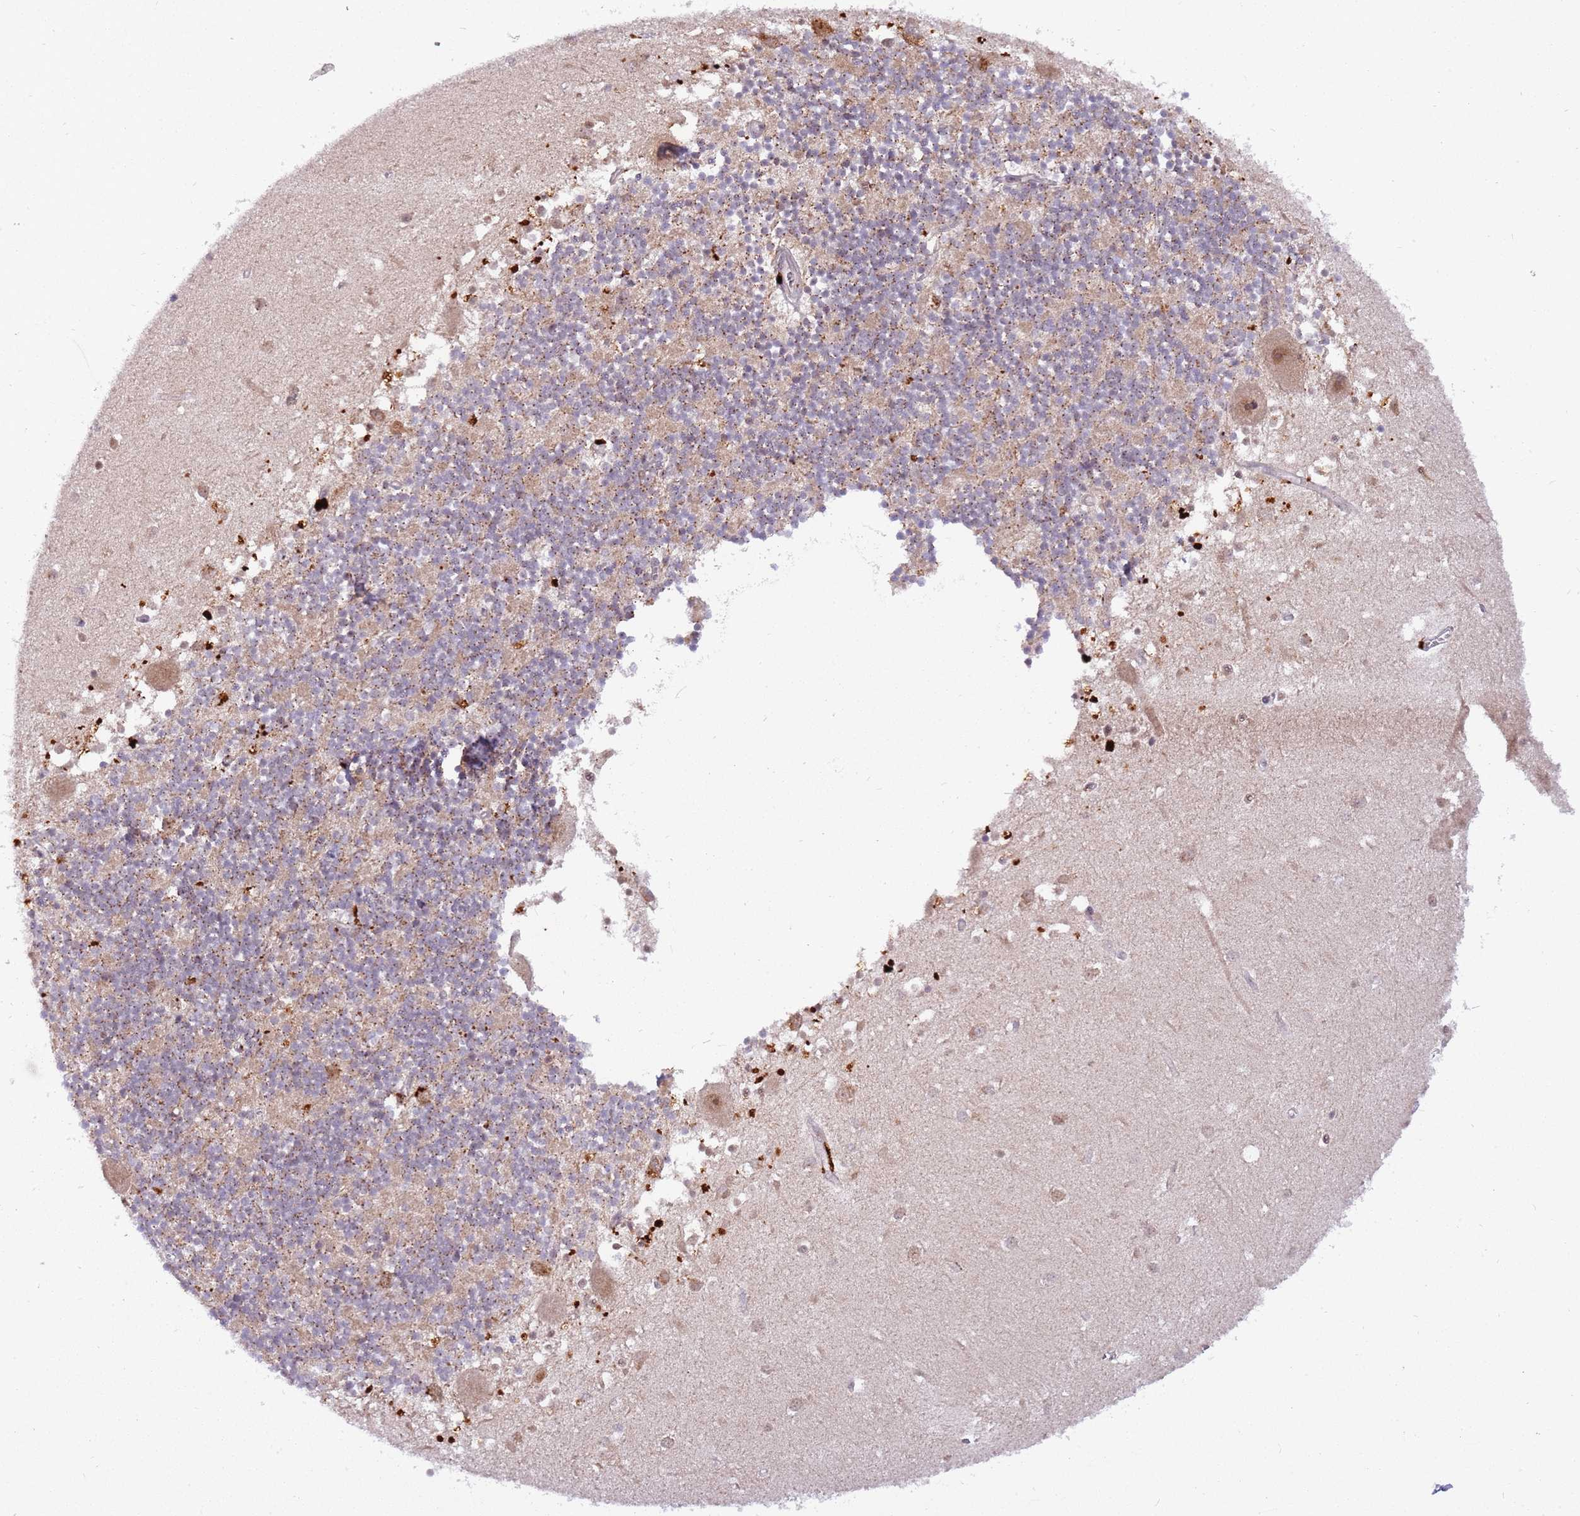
{"staining": {"intensity": "moderate", "quantity": "25%-75%", "location": "cytoplasmic/membranous"}, "tissue": "cerebellum", "cell_type": "Cells in granular layer", "image_type": "normal", "snomed": [{"axis": "morphology", "description": "Normal tissue, NOS"}, {"axis": "topography", "description": "Cerebellum"}], "caption": "A micrograph of human cerebellum stained for a protein shows moderate cytoplasmic/membranous brown staining in cells in granular layer.", "gene": "TRIM27", "patient": {"sex": "male", "age": 54}}